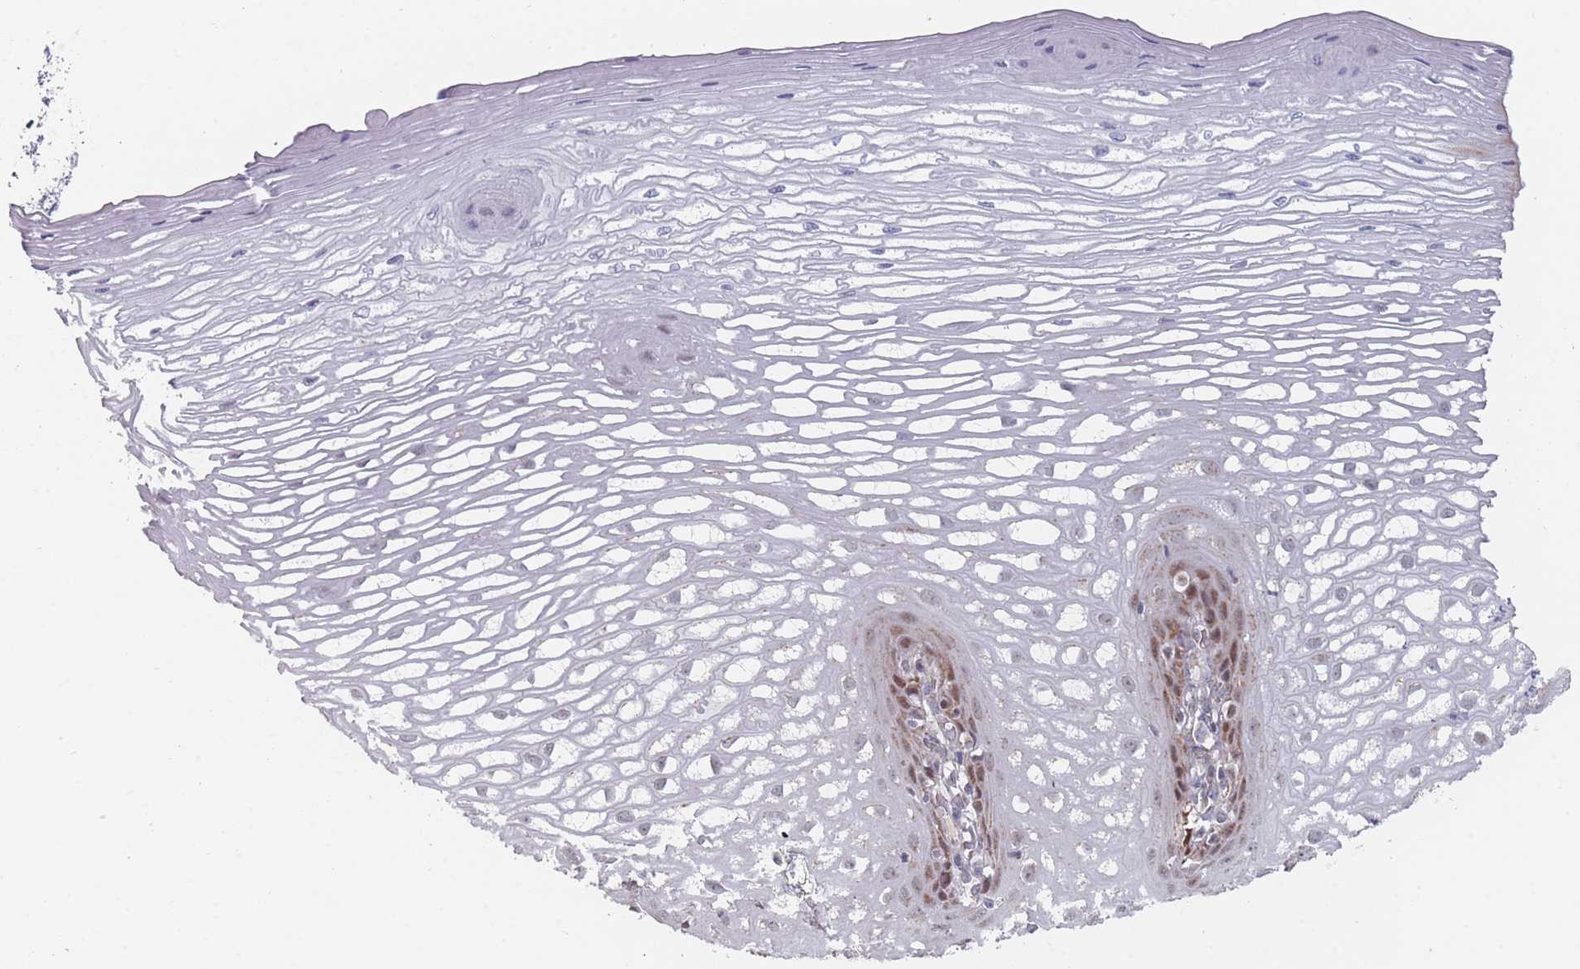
{"staining": {"intensity": "moderate", "quantity": "<25%", "location": "cytoplasmic/membranous,nuclear"}, "tissue": "esophagus", "cell_type": "Squamous epithelial cells", "image_type": "normal", "snomed": [{"axis": "morphology", "description": "Normal tissue, NOS"}, {"axis": "topography", "description": "Esophagus"}], "caption": "Esophagus stained for a protein (brown) exhibits moderate cytoplasmic/membranous,nuclear positive expression in approximately <25% of squamous epithelial cells.", "gene": "TRARG1", "patient": {"sex": "male", "age": 69}}